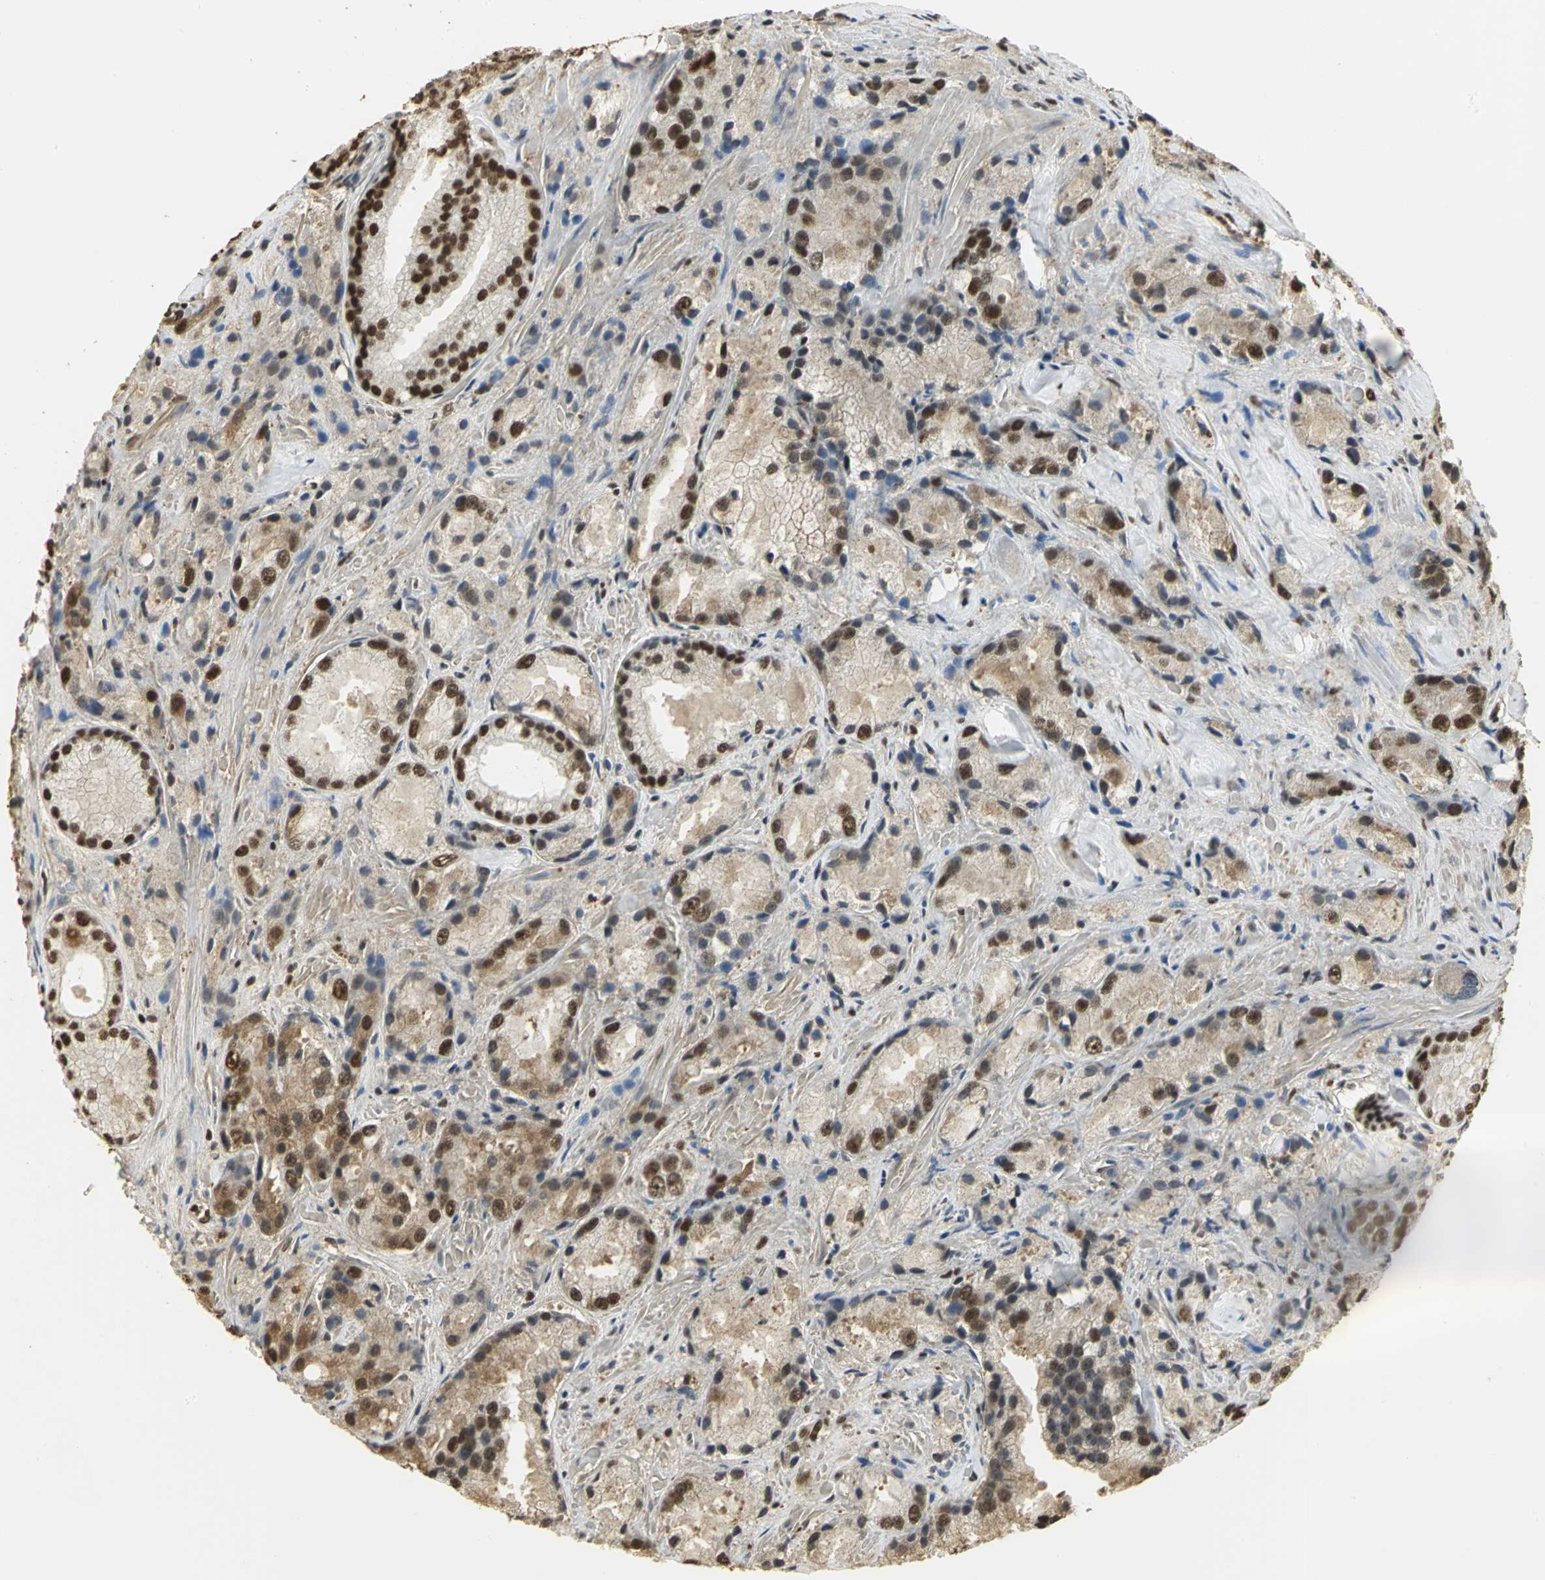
{"staining": {"intensity": "strong", "quantity": ">75%", "location": "cytoplasmic/membranous,nuclear"}, "tissue": "prostate cancer", "cell_type": "Tumor cells", "image_type": "cancer", "snomed": [{"axis": "morphology", "description": "Adenocarcinoma, Low grade"}, {"axis": "topography", "description": "Prostate"}], "caption": "Approximately >75% of tumor cells in human low-grade adenocarcinoma (prostate) reveal strong cytoplasmic/membranous and nuclear protein expression as visualized by brown immunohistochemical staining.", "gene": "SET", "patient": {"sex": "male", "age": 64}}